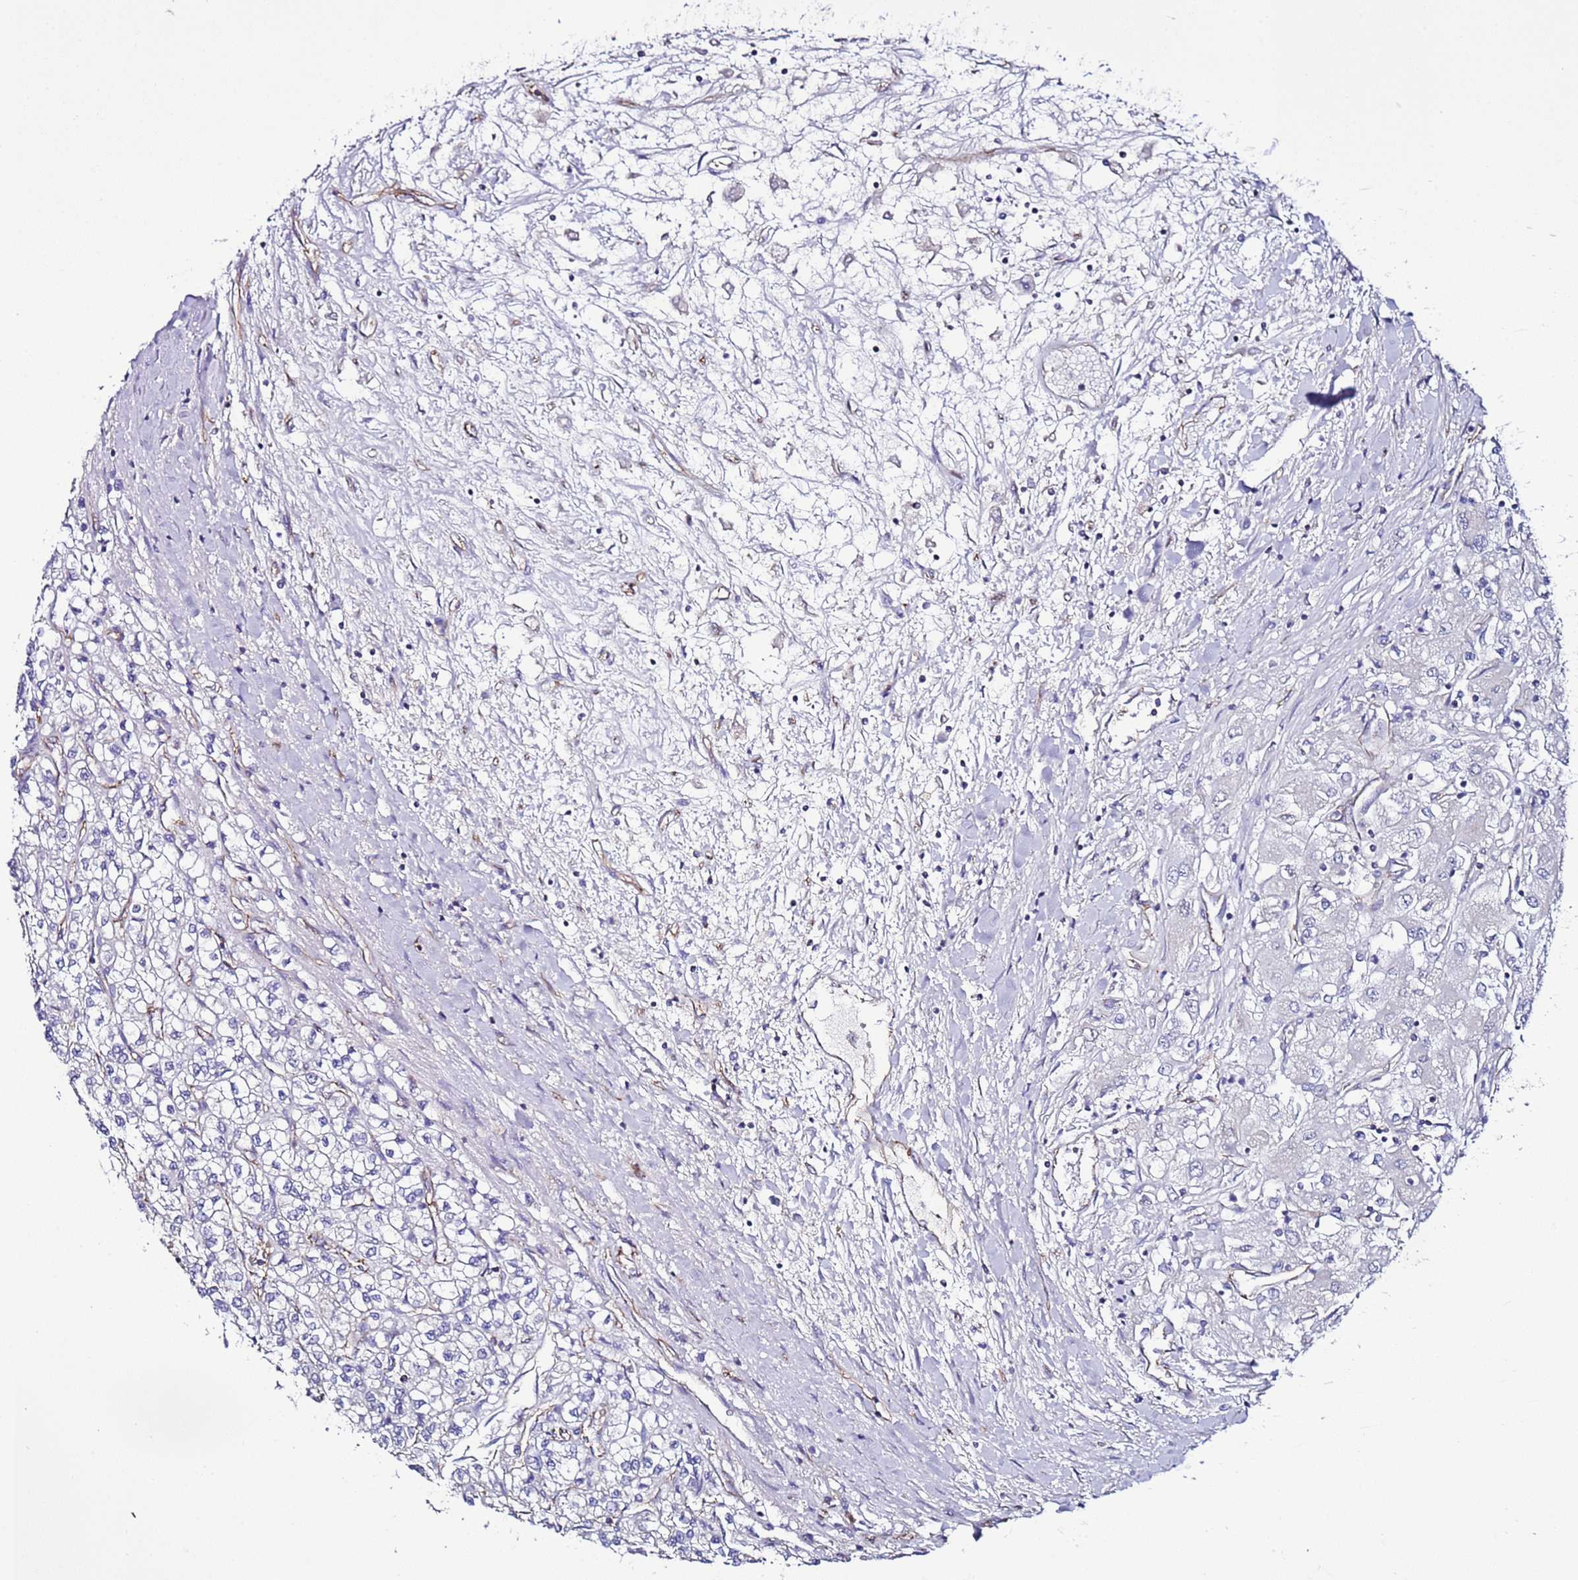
{"staining": {"intensity": "negative", "quantity": "none", "location": "none"}, "tissue": "renal cancer", "cell_type": "Tumor cells", "image_type": "cancer", "snomed": [{"axis": "morphology", "description": "Adenocarcinoma, NOS"}, {"axis": "topography", "description": "Kidney"}], "caption": "Immunohistochemistry histopathology image of neoplastic tissue: human adenocarcinoma (renal) stained with DAB demonstrates no significant protein staining in tumor cells.", "gene": "TENM3", "patient": {"sex": "male", "age": 80}}